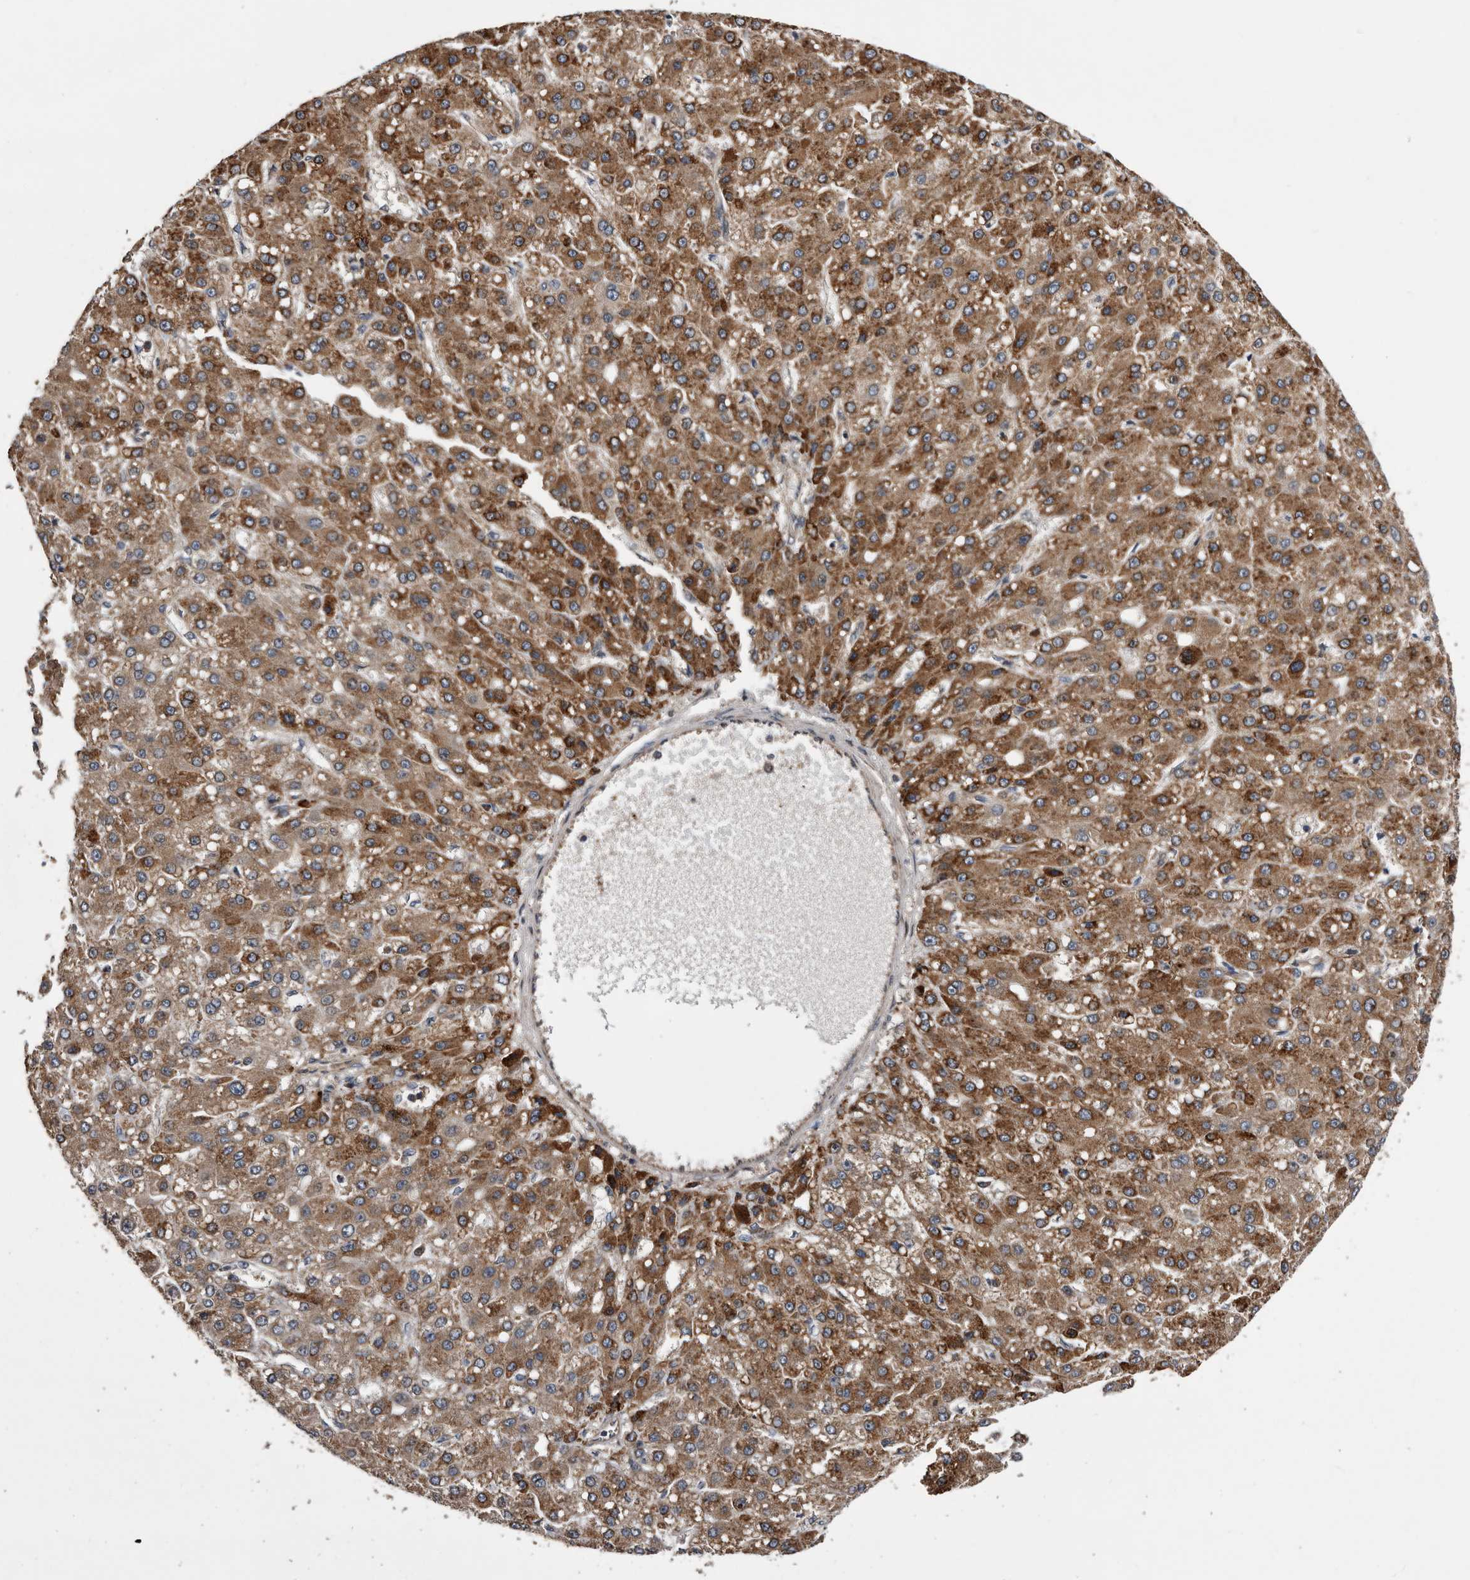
{"staining": {"intensity": "moderate", "quantity": ">75%", "location": "cytoplasmic/membranous"}, "tissue": "liver cancer", "cell_type": "Tumor cells", "image_type": "cancer", "snomed": [{"axis": "morphology", "description": "Carcinoma, Hepatocellular, NOS"}, {"axis": "topography", "description": "Liver"}], "caption": "Approximately >75% of tumor cells in hepatocellular carcinoma (liver) exhibit moderate cytoplasmic/membranous protein positivity as visualized by brown immunohistochemical staining.", "gene": "SERINC2", "patient": {"sex": "male", "age": 67}}